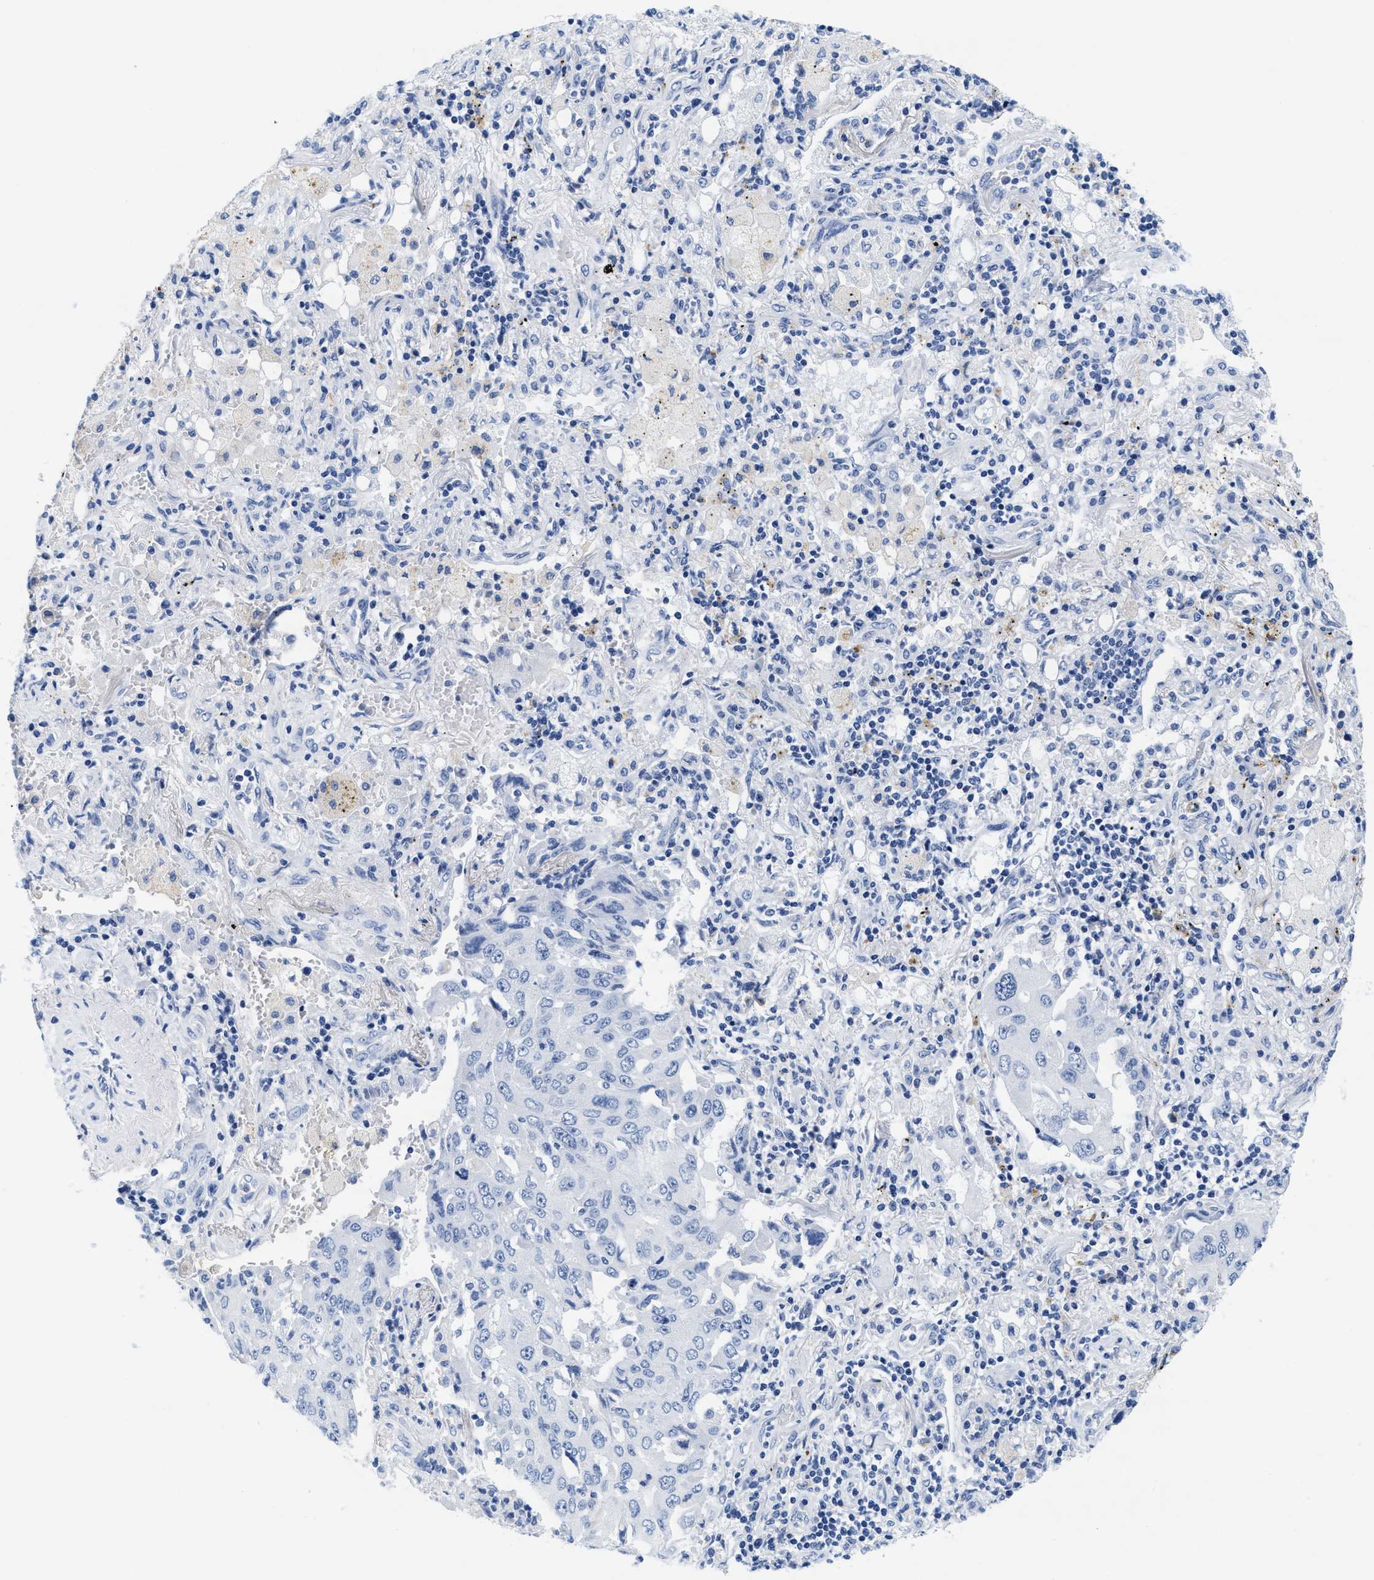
{"staining": {"intensity": "negative", "quantity": "none", "location": "none"}, "tissue": "lung cancer", "cell_type": "Tumor cells", "image_type": "cancer", "snomed": [{"axis": "morphology", "description": "Adenocarcinoma, NOS"}, {"axis": "topography", "description": "Lung"}], "caption": "IHC histopathology image of lung cancer stained for a protein (brown), which demonstrates no staining in tumor cells.", "gene": "TTC3", "patient": {"sex": "female", "age": 65}}